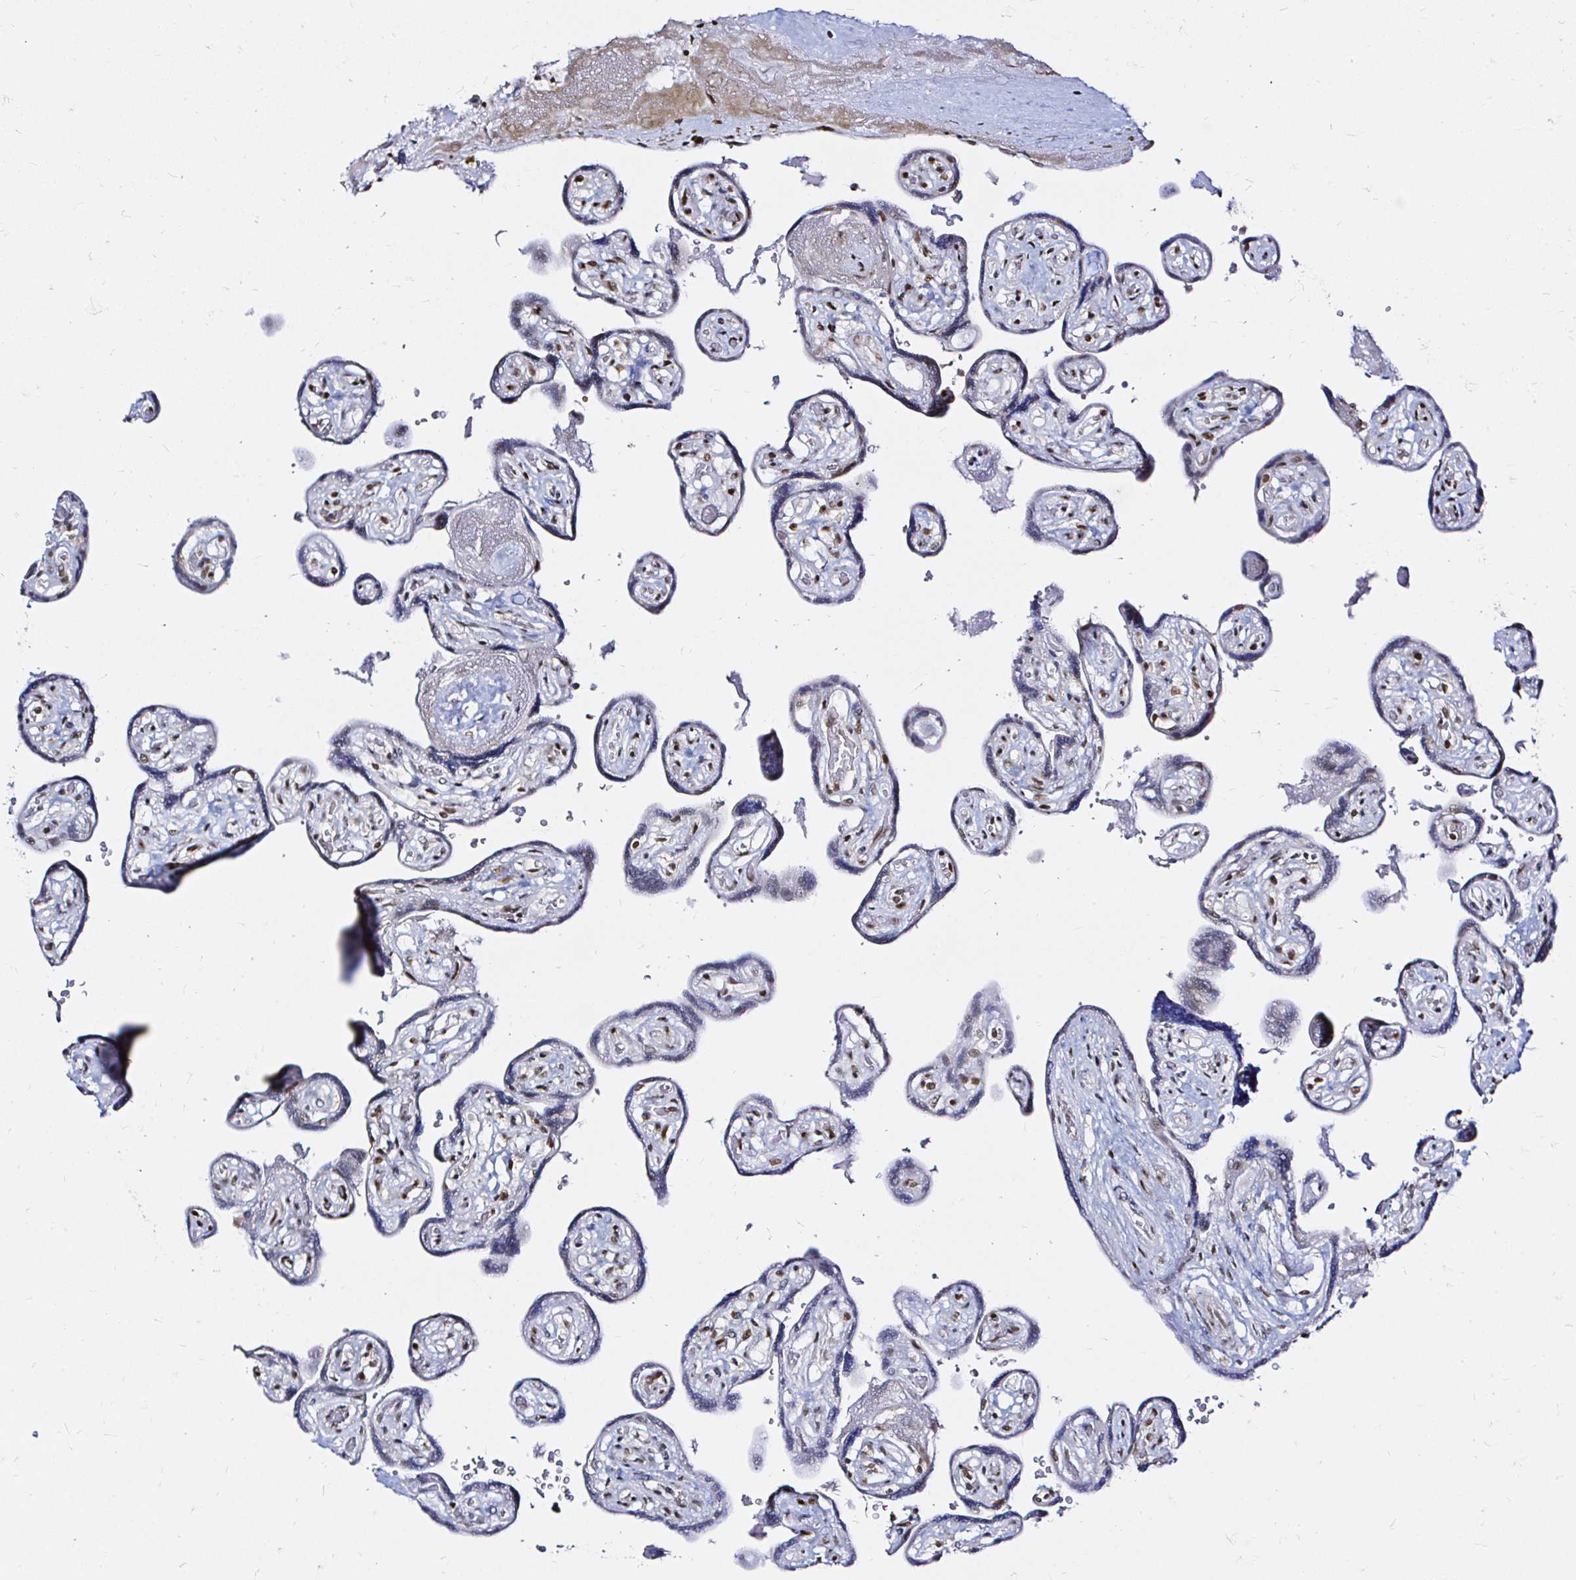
{"staining": {"intensity": "moderate", "quantity": "25%-75%", "location": "nuclear"}, "tissue": "placenta", "cell_type": "Trophoblastic cells", "image_type": "normal", "snomed": [{"axis": "morphology", "description": "Normal tissue, NOS"}, {"axis": "topography", "description": "Placenta"}], "caption": "Normal placenta was stained to show a protein in brown. There is medium levels of moderate nuclear staining in about 25%-75% of trophoblastic cells. (brown staining indicates protein expression, while blue staining denotes nuclei).", "gene": "SNRPC", "patient": {"sex": "female", "age": 32}}